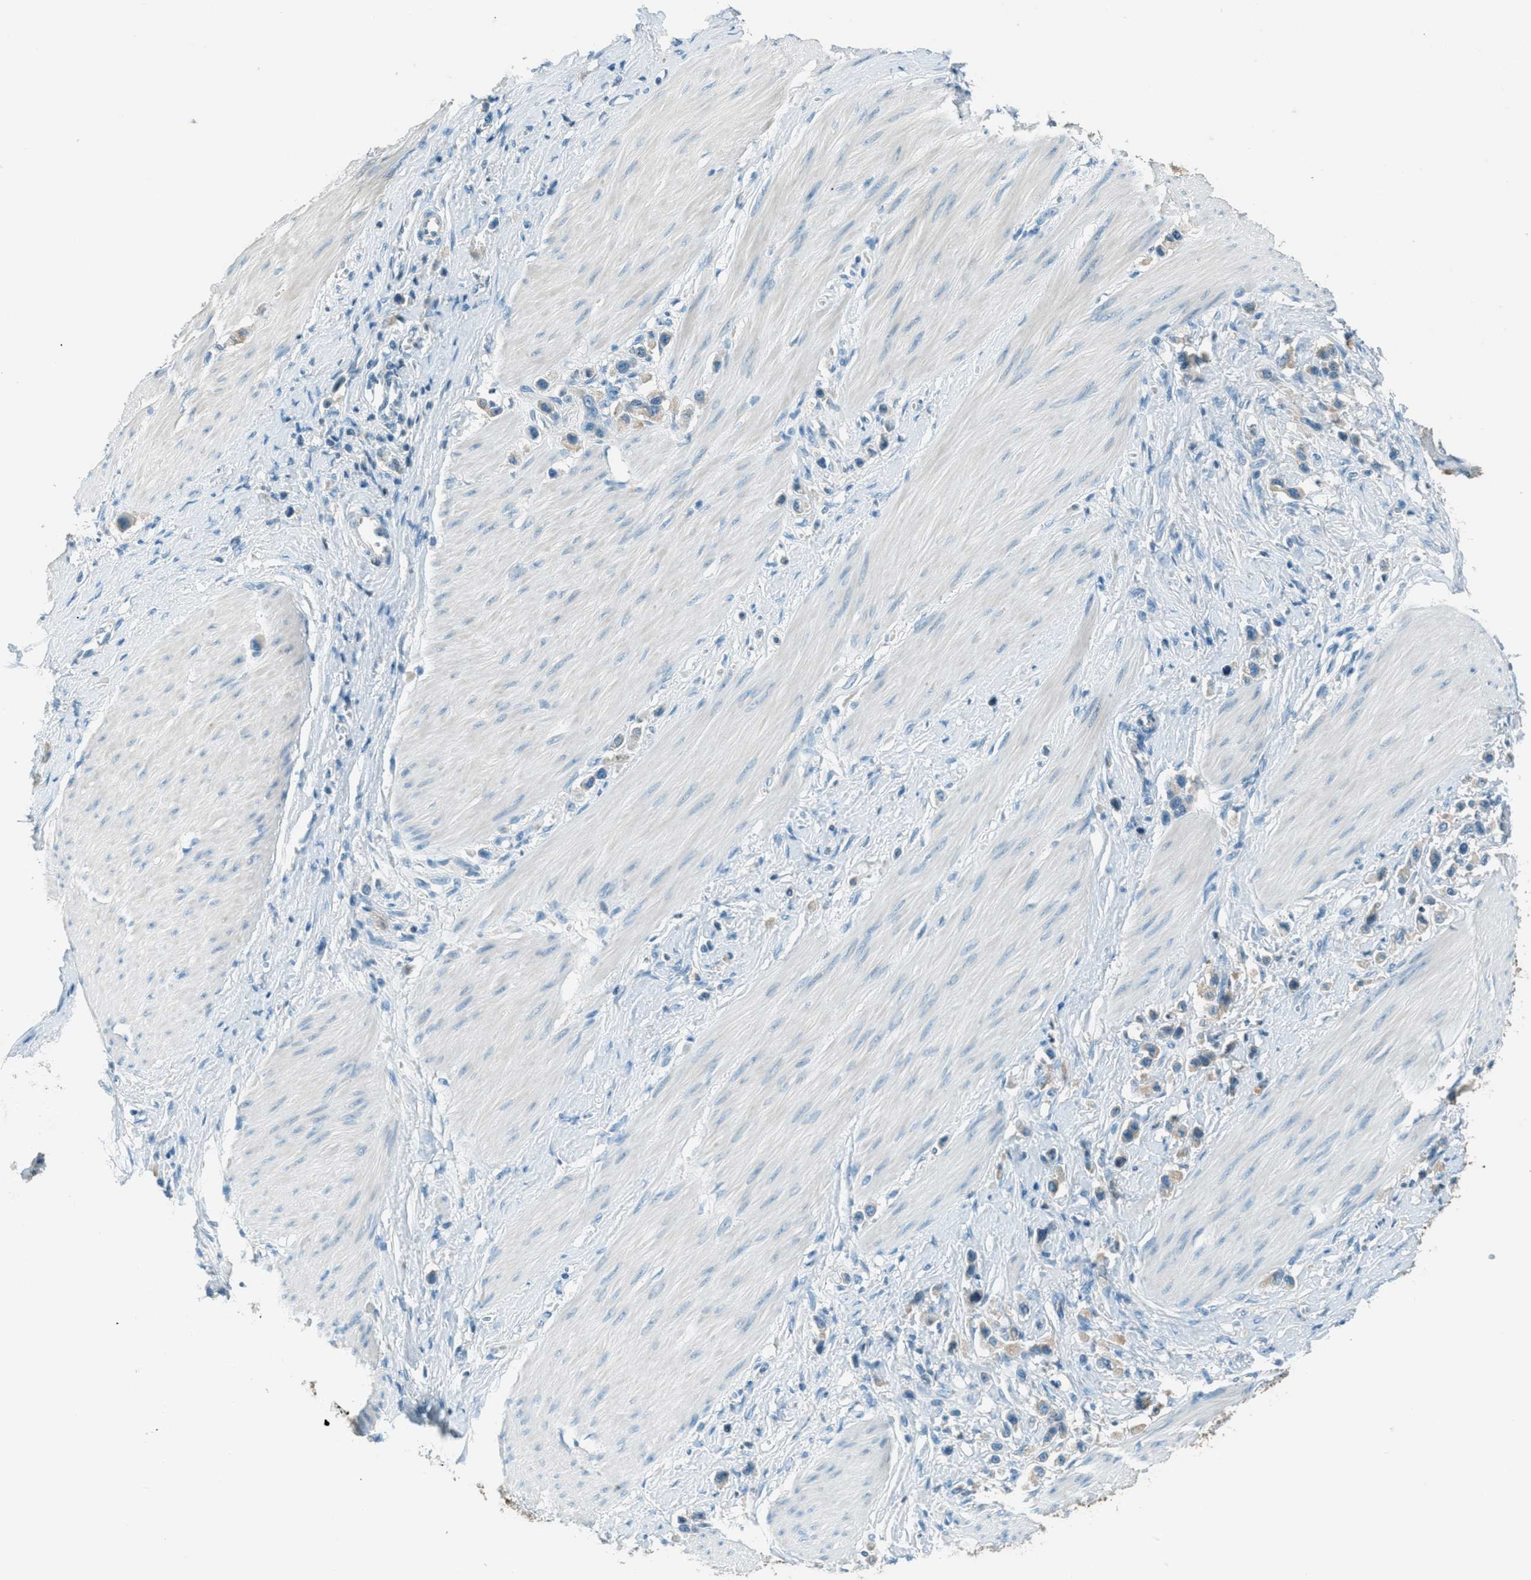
{"staining": {"intensity": "weak", "quantity": "<25%", "location": "cytoplasmic/membranous"}, "tissue": "stomach cancer", "cell_type": "Tumor cells", "image_type": "cancer", "snomed": [{"axis": "morphology", "description": "Adenocarcinoma, NOS"}, {"axis": "topography", "description": "Stomach"}], "caption": "High power microscopy image of an immunohistochemistry (IHC) image of stomach adenocarcinoma, revealing no significant positivity in tumor cells. The staining is performed using DAB (3,3'-diaminobenzidine) brown chromogen with nuclei counter-stained in using hematoxylin.", "gene": "MSLN", "patient": {"sex": "female", "age": 65}}